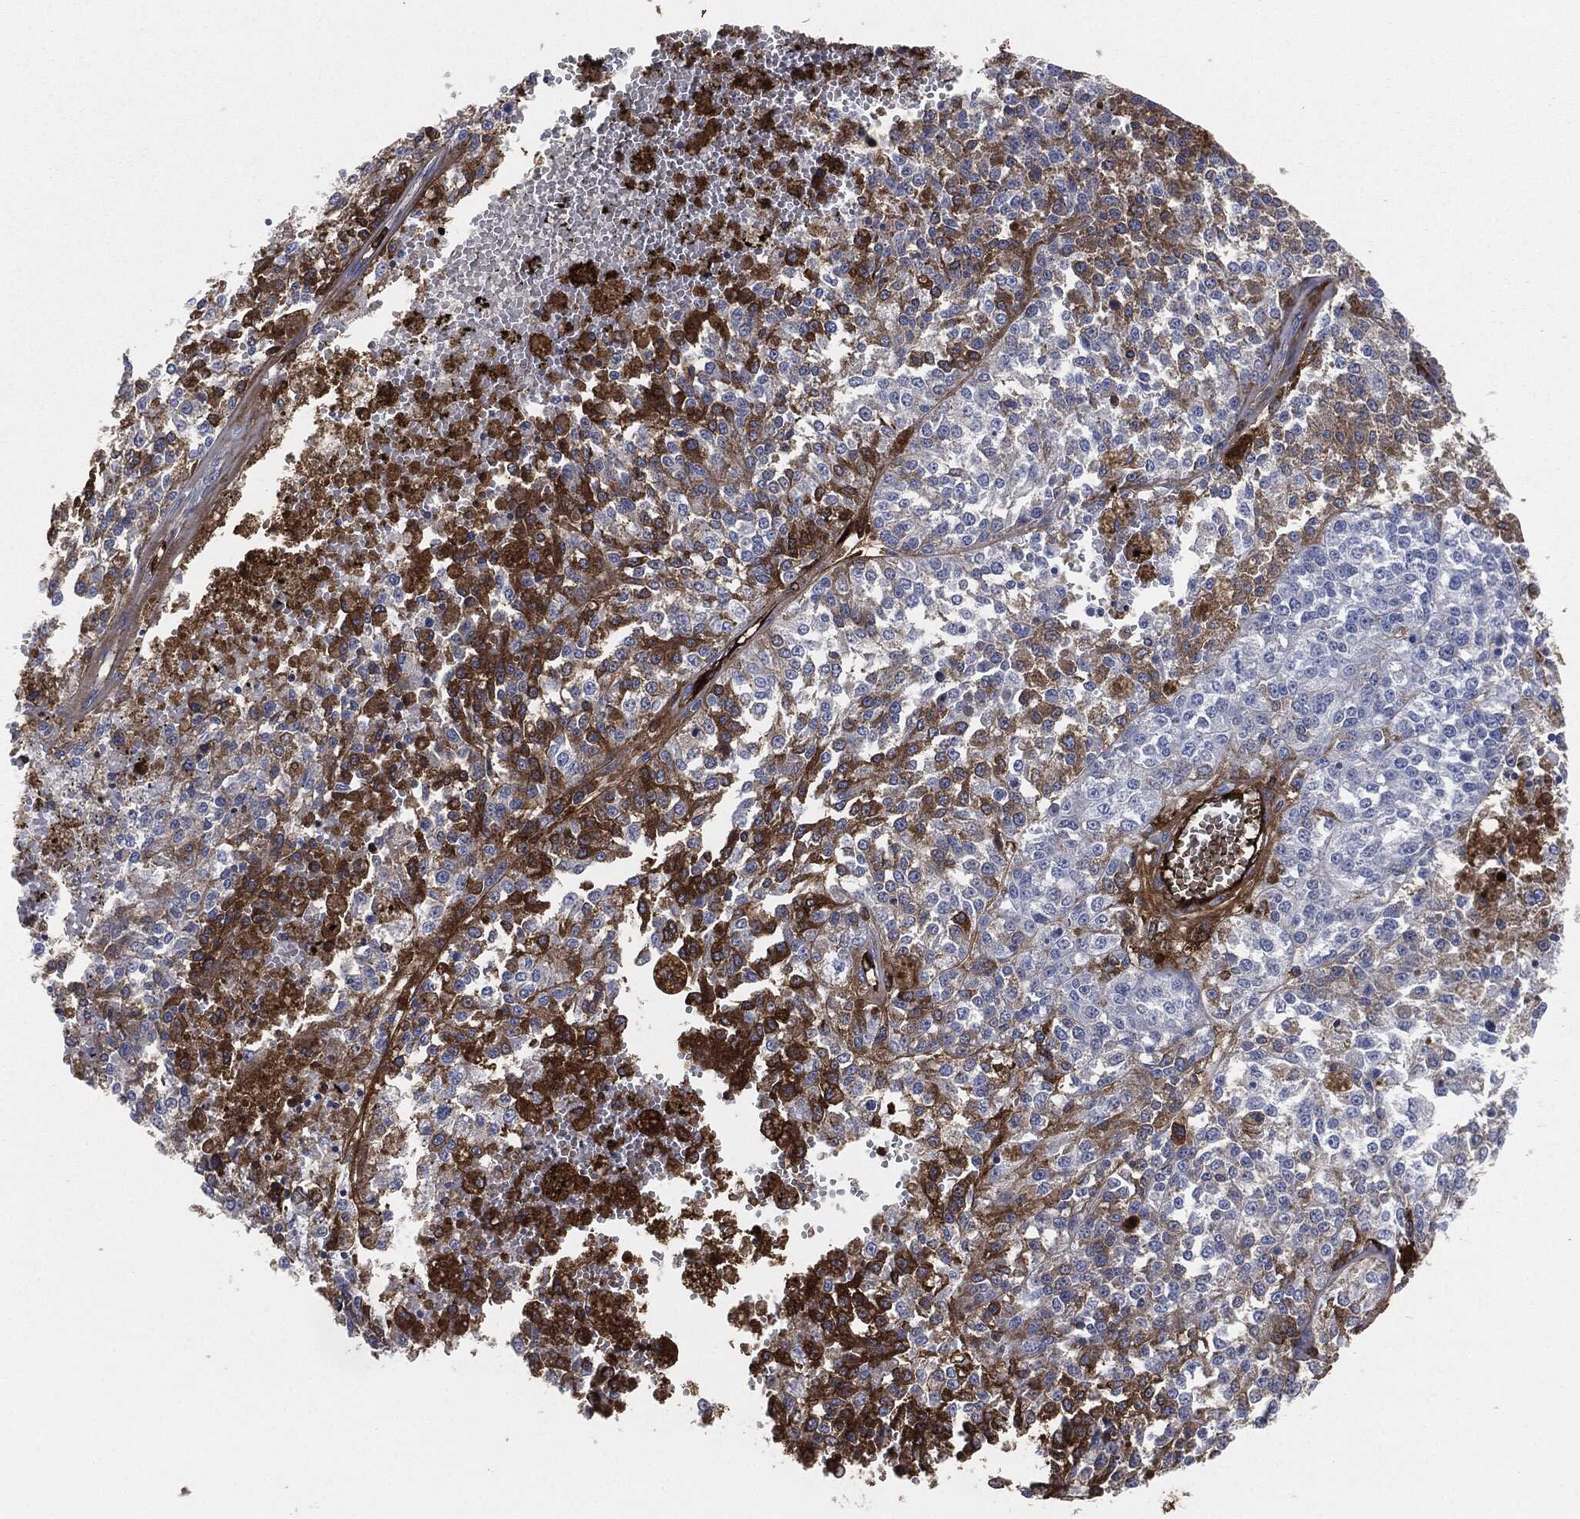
{"staining": {"intensity": "strong", "quantity": "<25%", "location": "cytoplasmic/membranous"}, "tissue": "melanoma", "cell_type": "Tumor cells", "image_type": "cancer", "snomed": [{"axis": "morphology", "description": "Malignant melanoma, Metastatic site"}, {"axis": "topography", "description": "Lymph node"}], "caption": "Protein analysis of malignant melanoma (metastatic site) tissue reveals strong cytoplasmic/membranous expression in about <25% of tumor cells.", "gene": "APOB", "patient": {"sex": "female", "age": 64}}